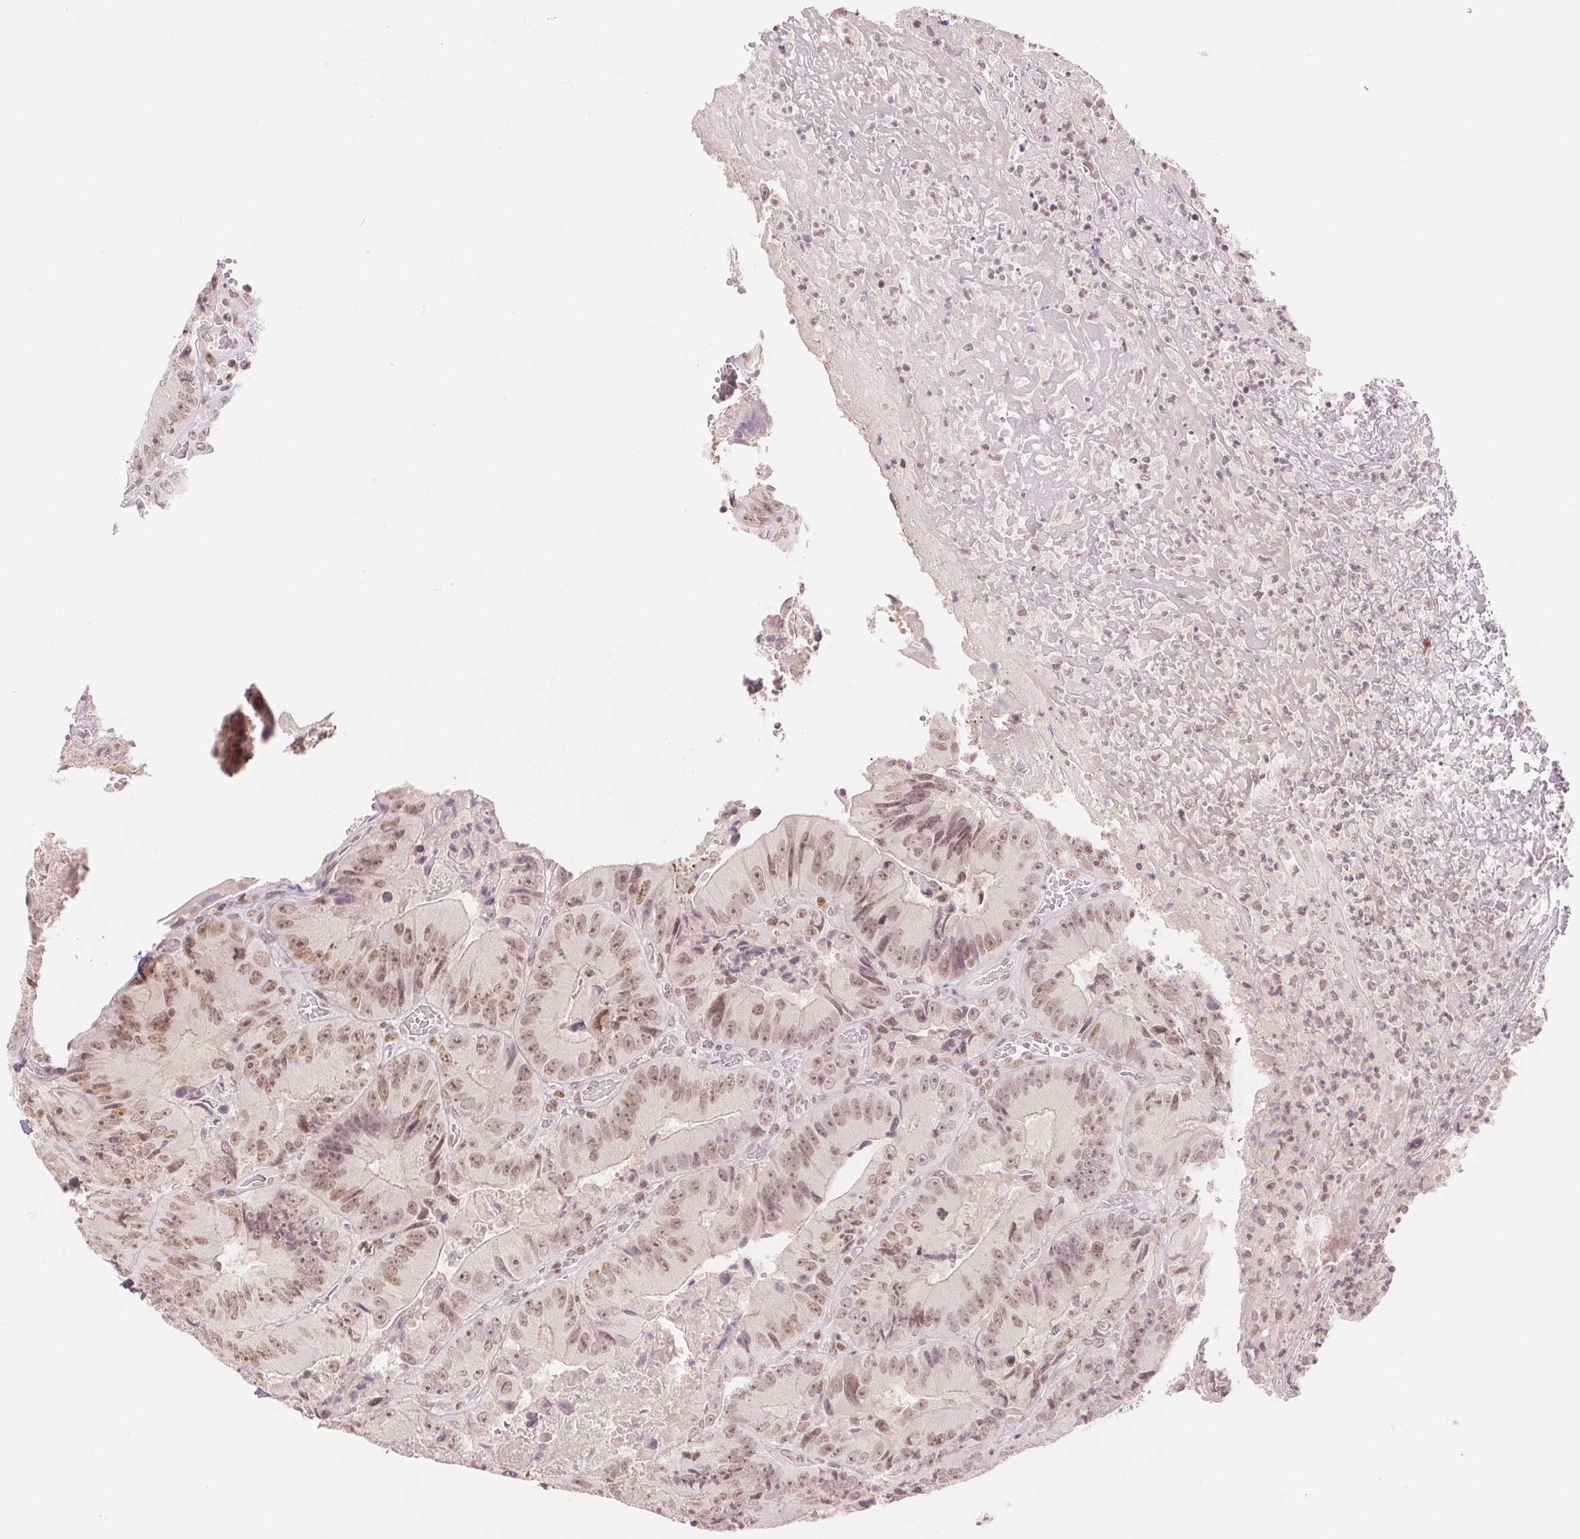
{"staining": {"intensity": "moderate", "quantity": ">75%", "location": "nuclear"}, "tissue": "colorectal cancer", "cell_type": "Tumor cells", "image_type": "cancer", "snomed": [{"axis": "morphology", "description": "Adenocarcinoma, NOS"}, {"axis": "topography", "description": "Colon"}], "caption": "There is medium levels of moderate nuclear staining in tumor cells of colorectal adenocarcinoma, as demonstrated by immunohistochemical staining (brown color).", "gene": "DEK", "patient": {"sex": "female", "age": 86}}